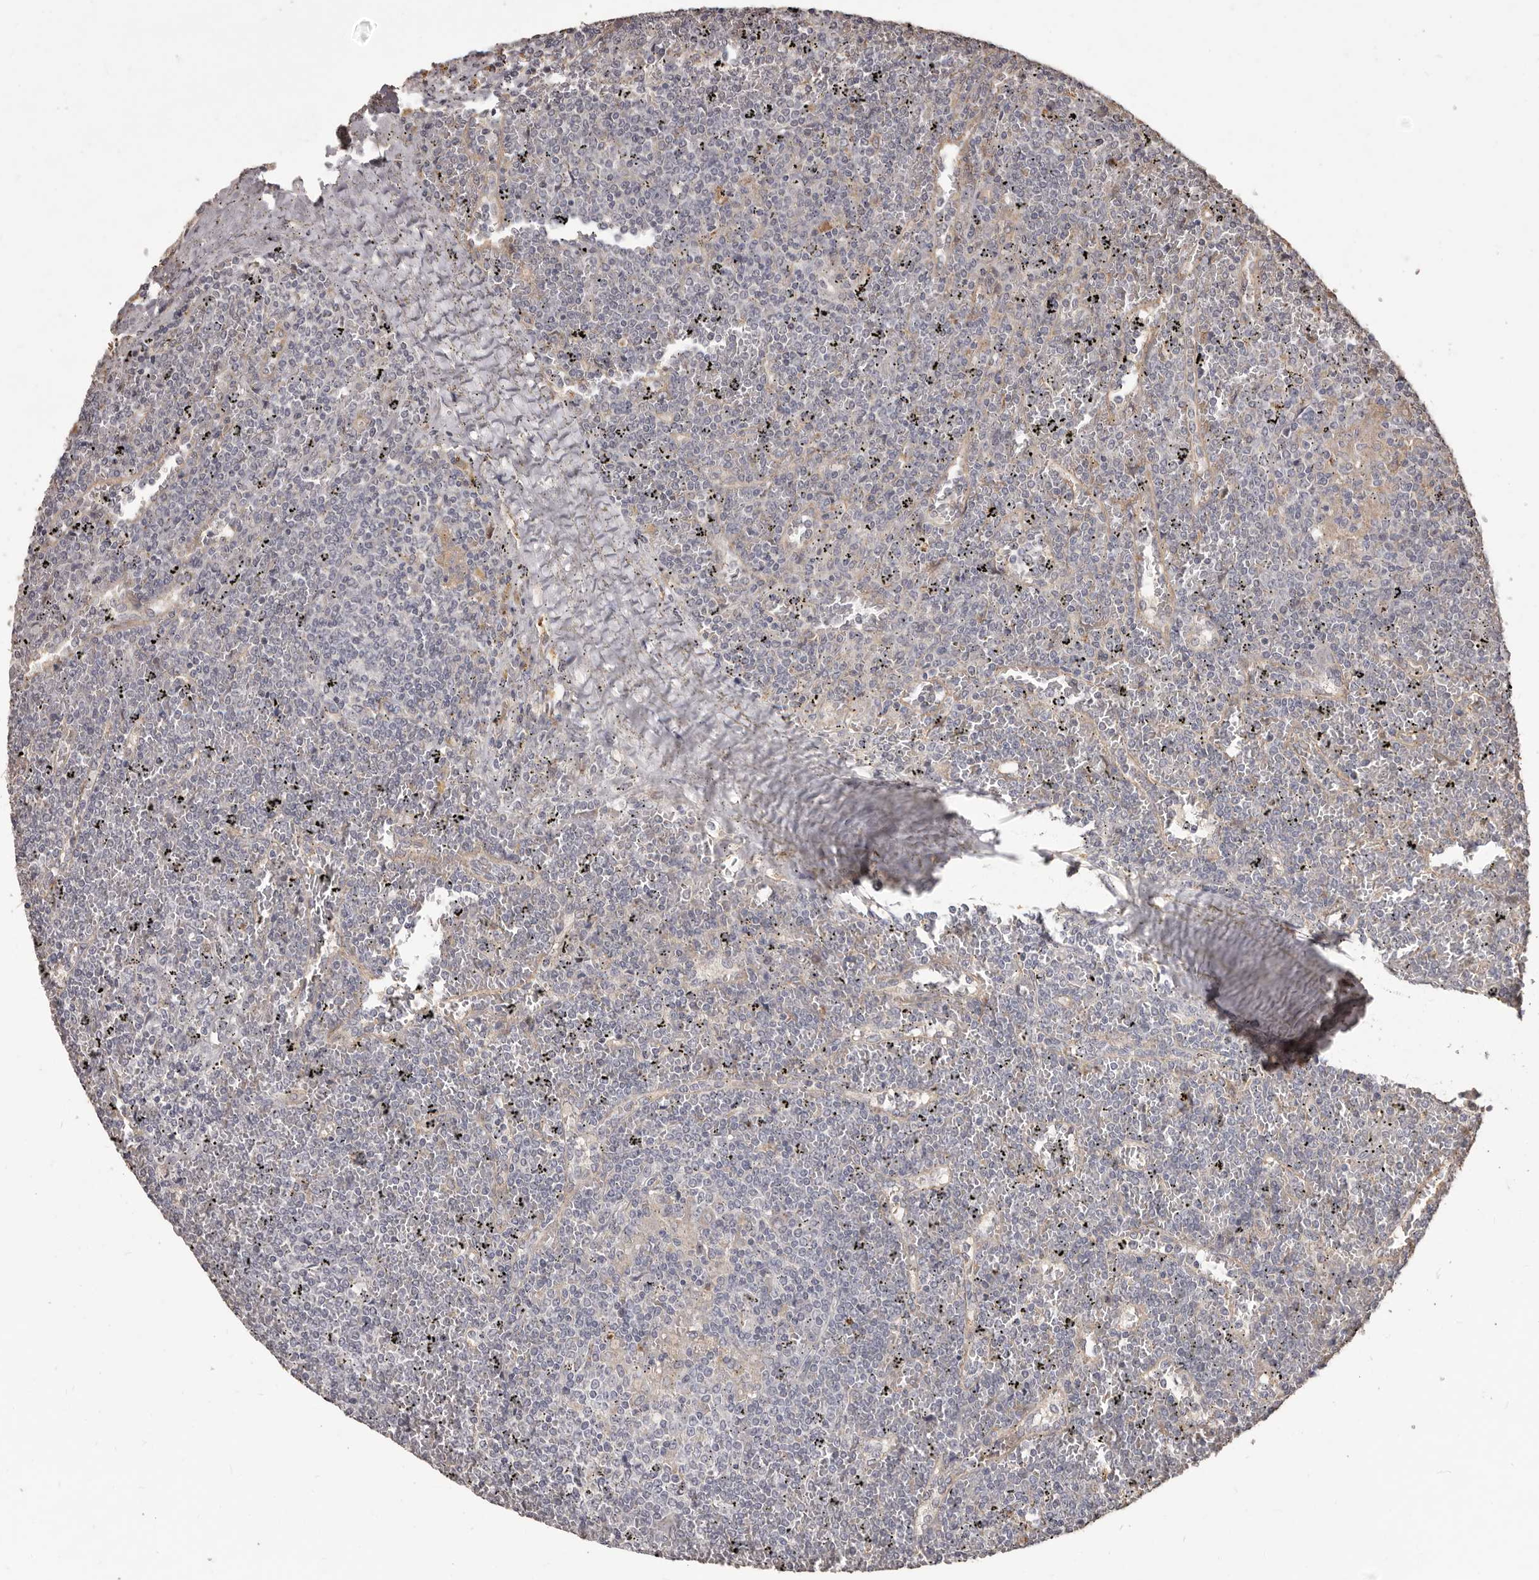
{"staining": {"intensity": "negative", "quantity": "none", "location": "none"}, "tissue": "lymphoma", "cell_type": "Tumor cells", "image_type": "cancer", "snomed": [{"axis": "morphology", "description": "Malignant lymphoma, non-Hodgkin's type, Low grade"}, {"axis": "topography", "description": "Spleen"}], "caption": "Histopathology image shows no protein expression in tumor cells of lymphoma tissue.", "gene": "PRSS27", "patient": {"sex": "female", "age": 19}}